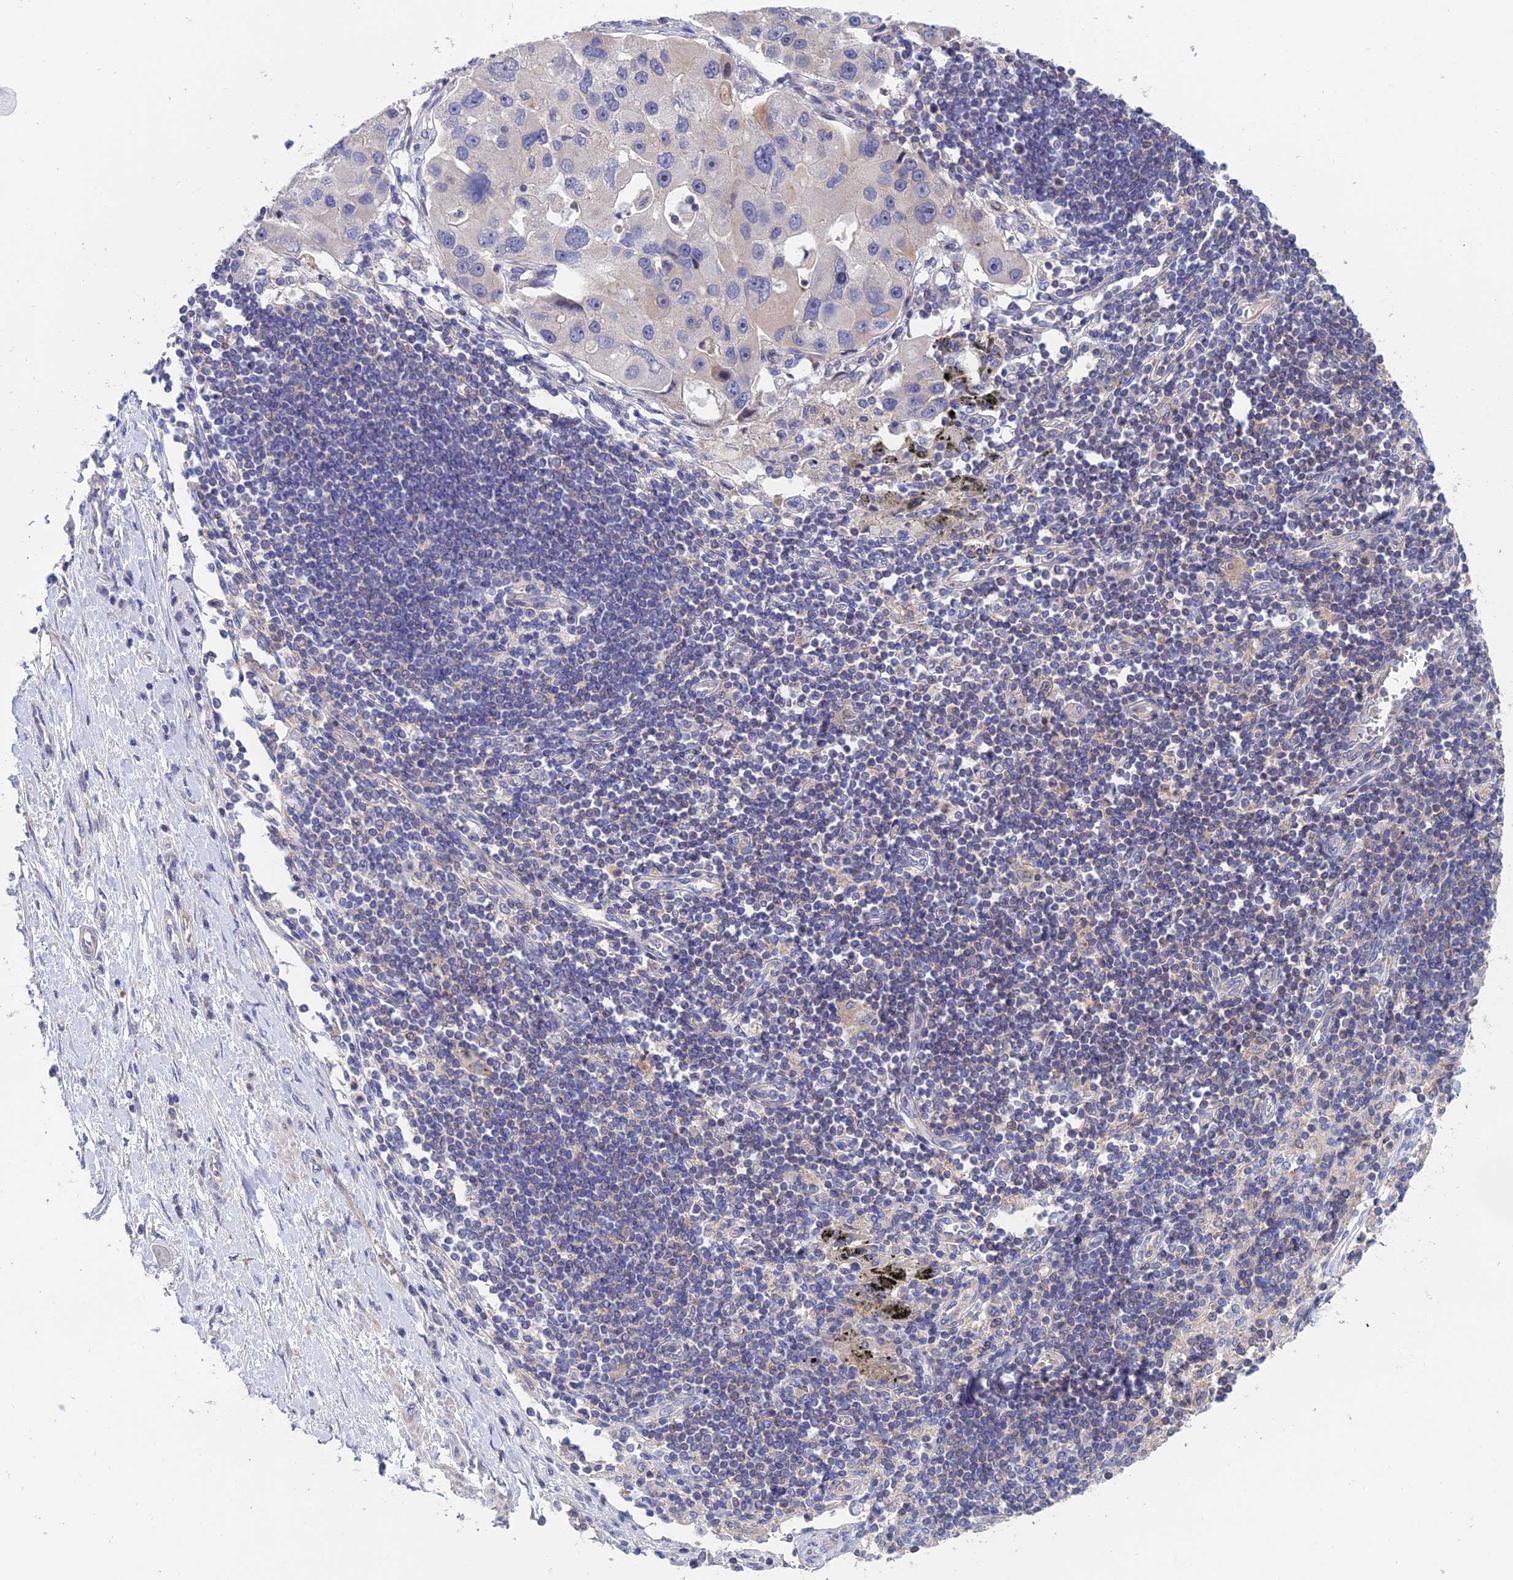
{"staining": {"intensity": "negative", "quantity": "none", "location": "none"}, "tissue": "lung cancer", "cell_type": "Tumor cells", "image_type": "cancer", "snomed": [{"axis": "morphology", "description": "Adenocarcinoma, NOS"}, {"axis": "topography", "description": "Lung"}], "caption": "Adenocarcinoma (lung) was stained to show a protein in brown. There is no significant positivity in tumor cells.", "gene": "USP37", "patient": {"sex": "female", "age": 54}}